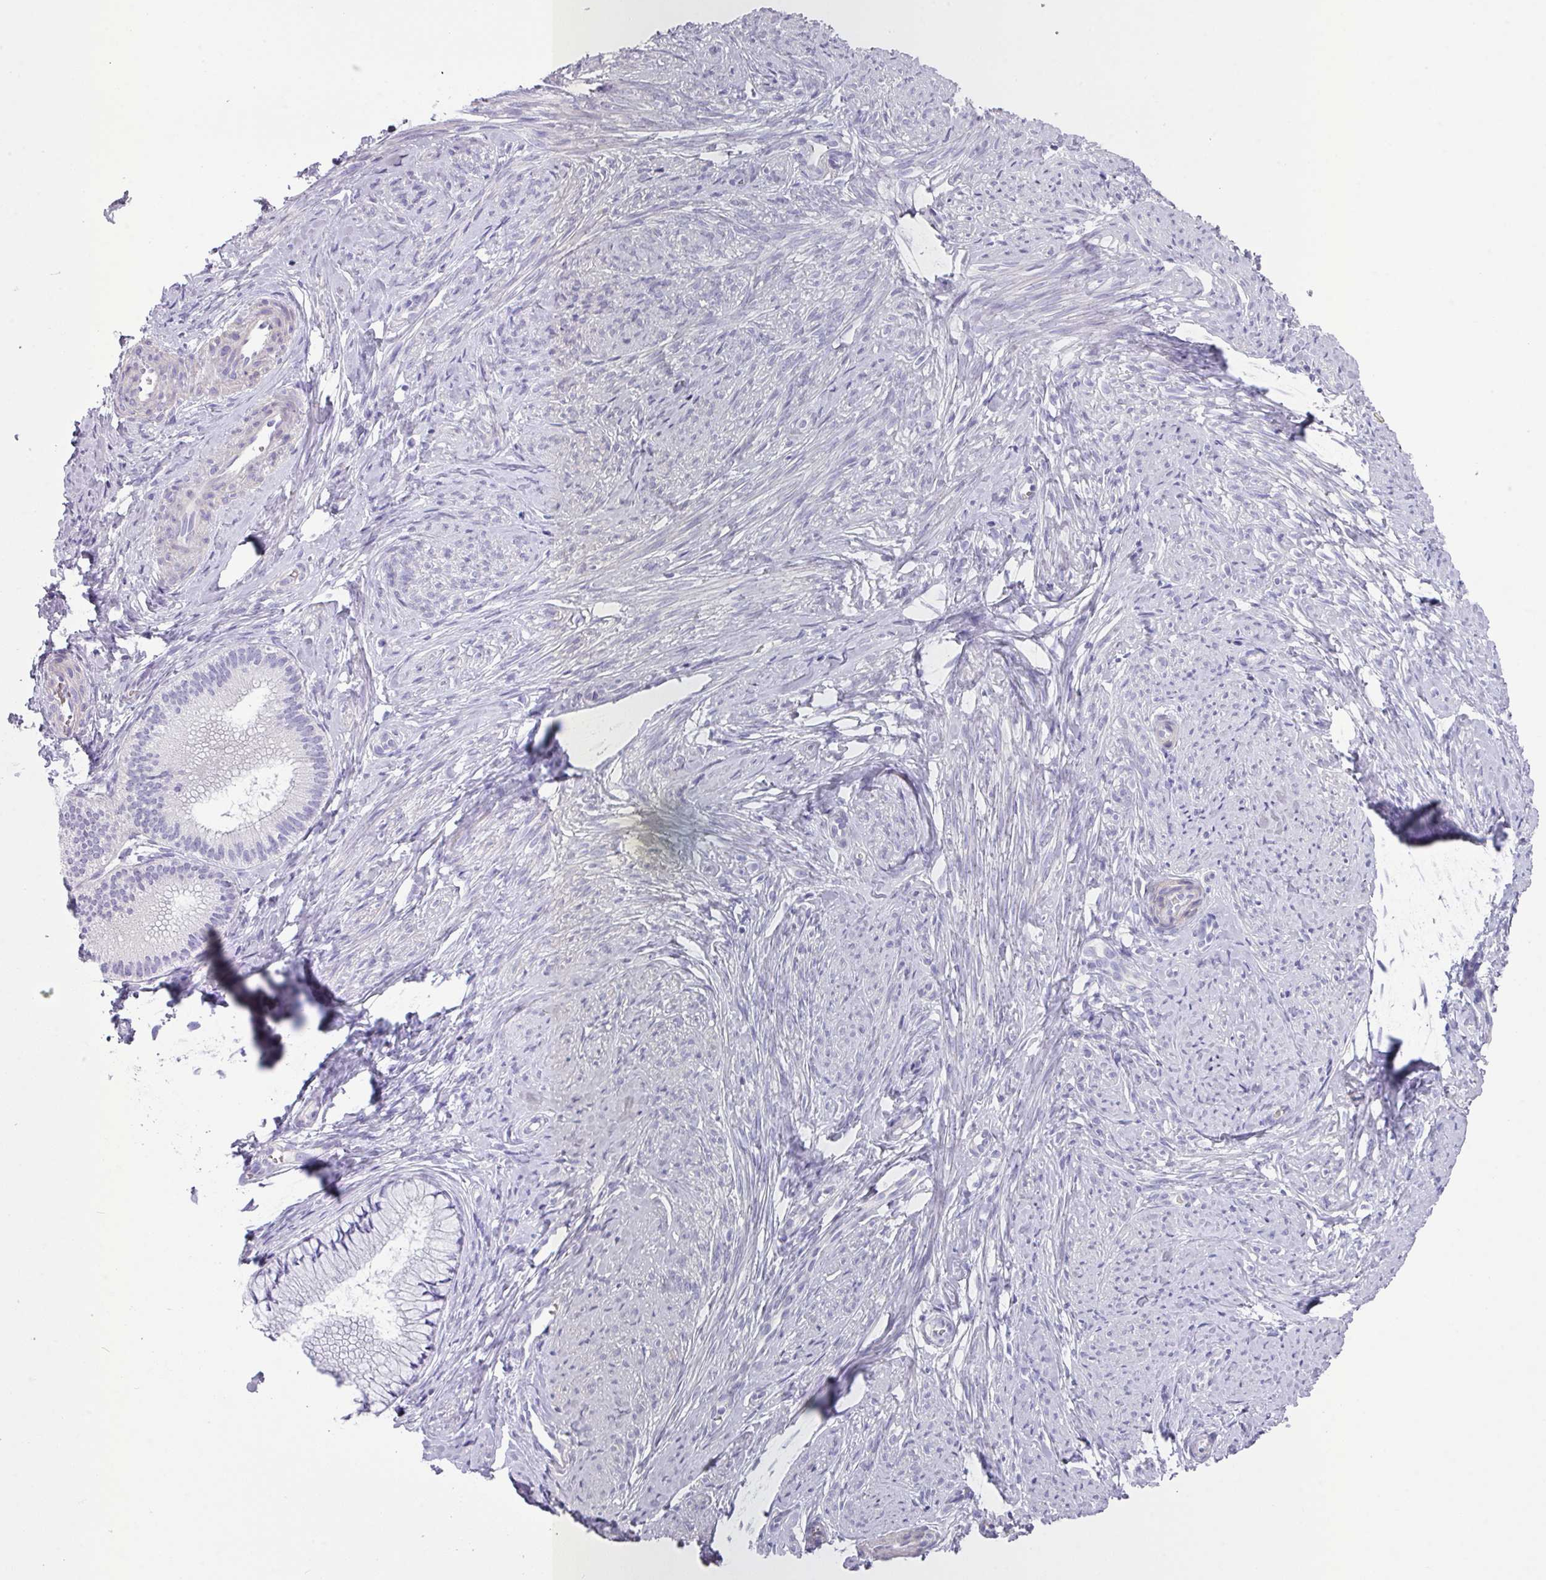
{"staining": {"intensity": "negative", "quantity": "none", "location": "none"}, "tissue": "cervix", "cell_type": "Glandular cells", "image_type": "normal", "snomed": [{"axis": "morphology", "description": "Normal tissue, NOS"}, {"axis": "topography", "description": "Cervix"}], "caption": "This is a histopathology image of immunohistochemistry staining of unremarkable cervix, which shows no expression in glandular cells. The staining was performed using DAB (3,3'-diaminobenzidine) to visualize the protein expression in brown, while the nuclei were stained in blue with hematoxylin (Magnification: 20x).", "gene": "GLI4", "patient": {"sex": "female", "age": 36}}